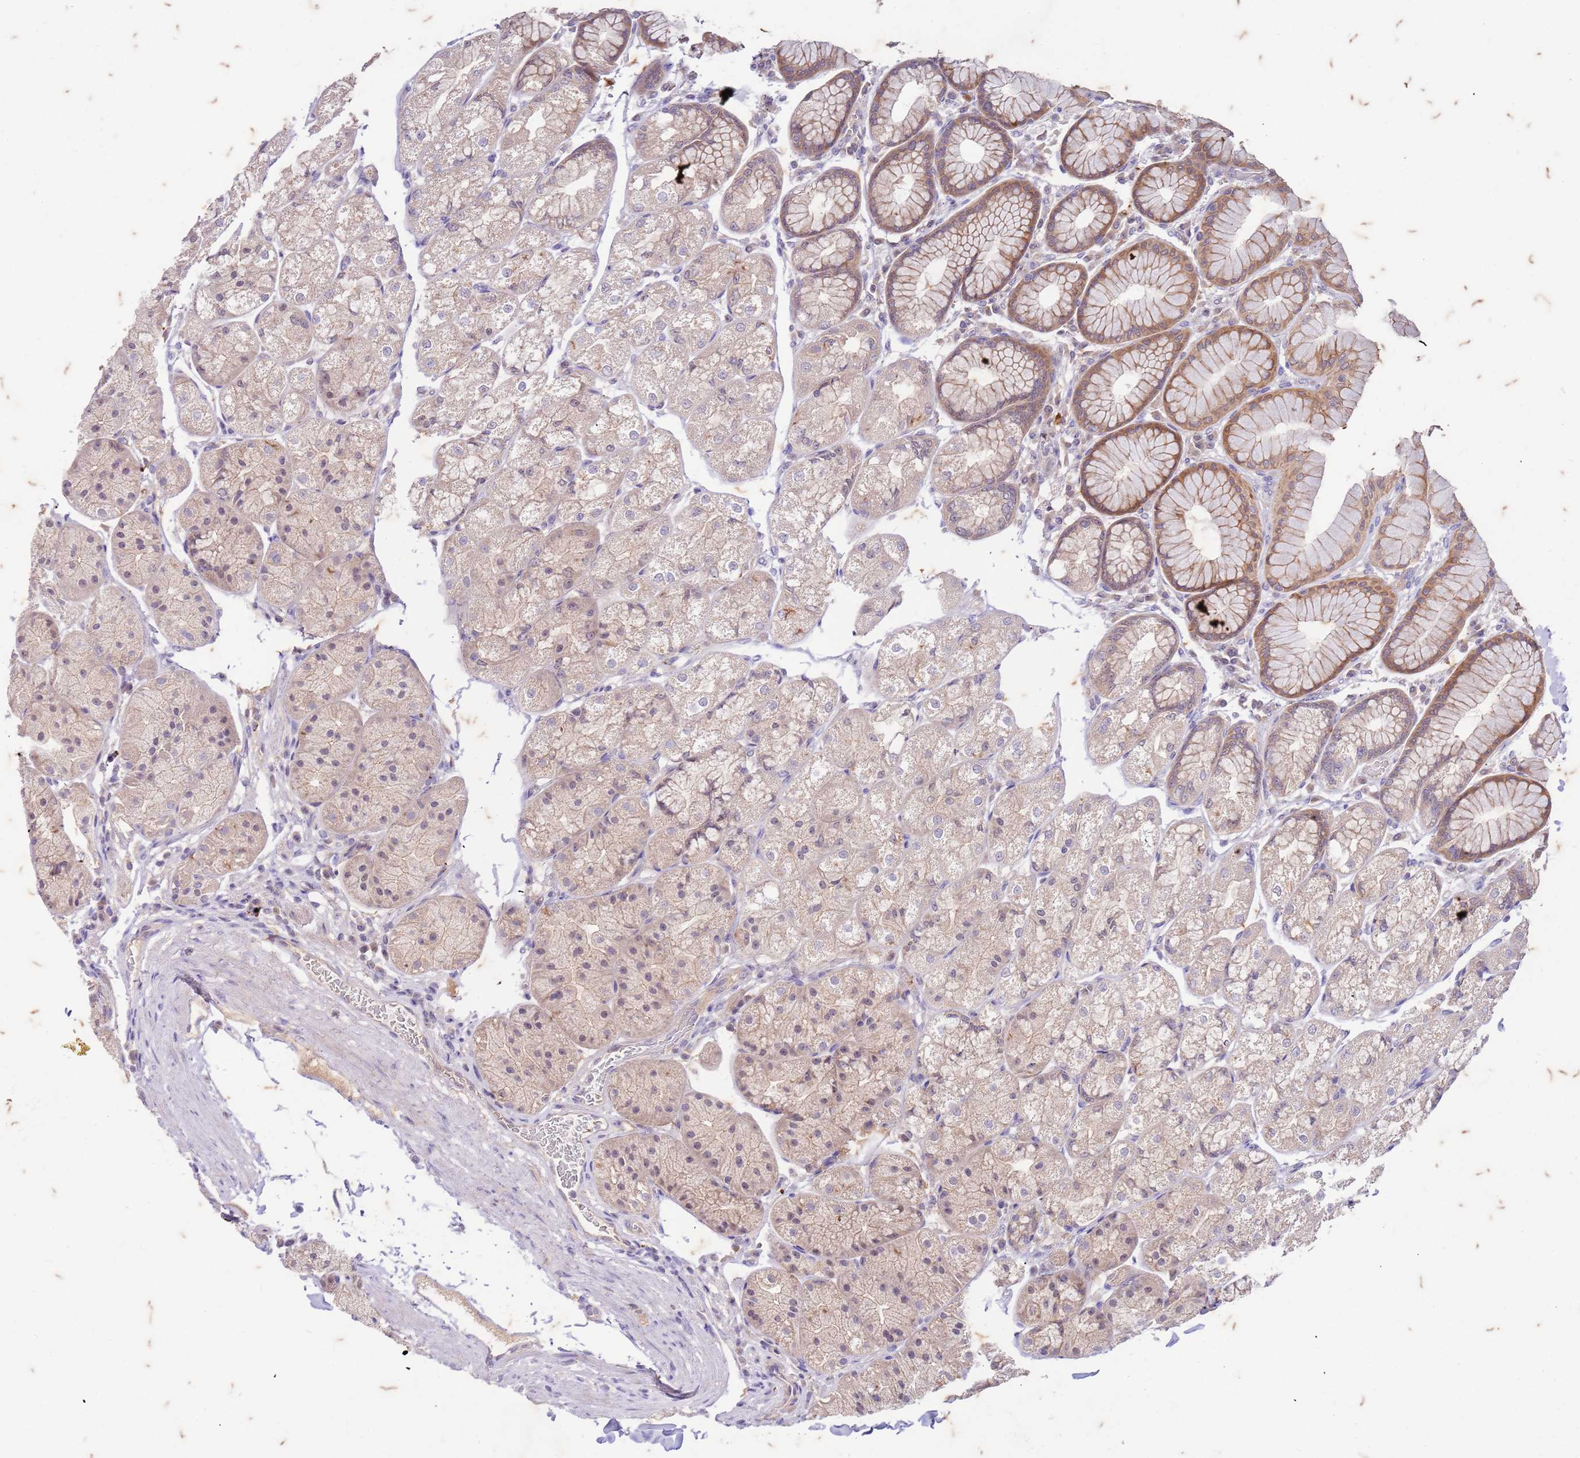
{"staining": {"intensity": "moderate", "quantity": "<25%", "location": "cytoplasmic/membranous"}, "tissue": "stomach", "cell_type": "Glandular cells", "image_type": "normal", "snomed": [{"axis": "morphology", "description": "Normal tissue, NOS"}, {"axis": "topography", "description": "Stomach"}], "caption": "A histopathology image showing moderate cytoplasmic/membranous positivity in approximately <25% of glandular cells in normal stomach, as visualized by brown immunohistochemical staining.", "gene": "RAPGEF3", "patient": {"sex": "male", "age": 57}}